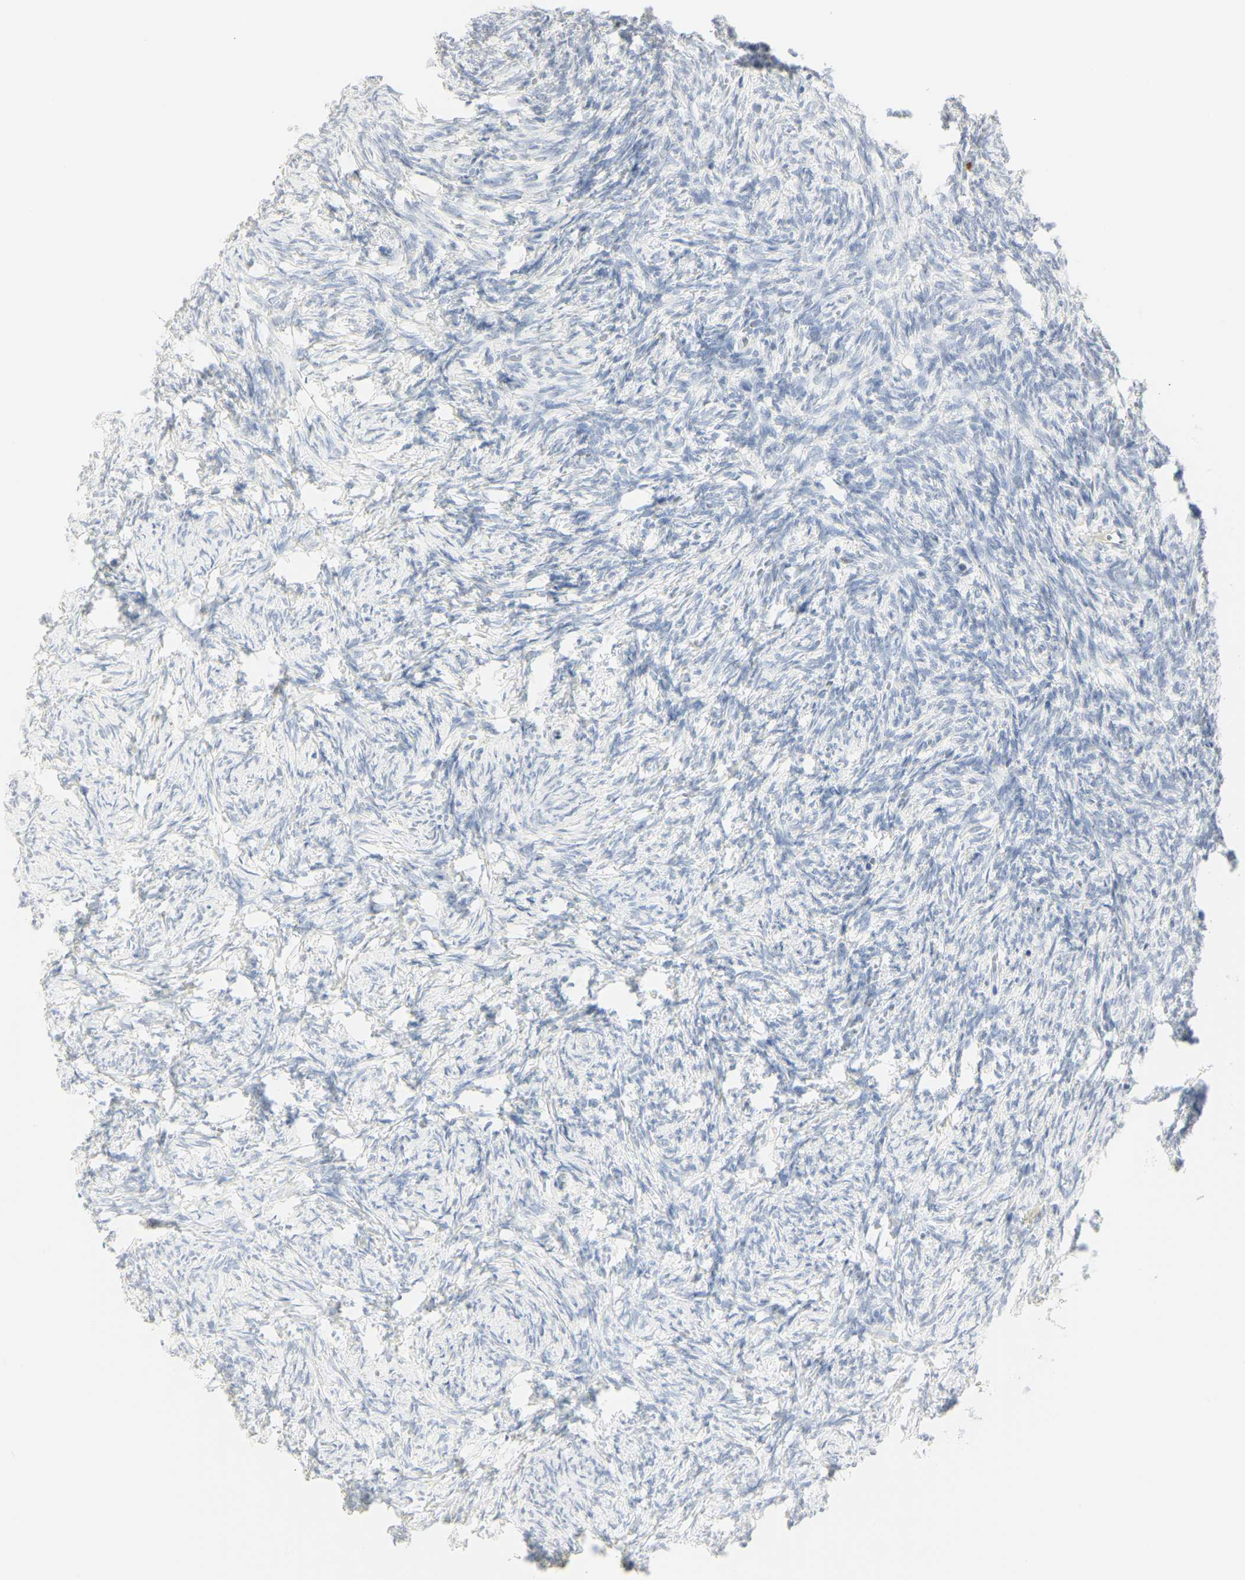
{"staining": {"intensity": "negative", "quantity": "none", "location": "none"}, "tissue": "ovary", "cell_type": "Ovarian stroma cells", "image_type": "normal", "snomed": [{"axis": "morphology", "description": "Normal tissue, NOS"}, {"axis": "topography", "description": "Ovary"}], "caption": "Immunohistochemistry (IHC) histopathology image of normal ovary: human ovary stained with DAB (3,3'-diaminobenzidine) reveals no significant protein expression in ovarian stroma cells.", "gene": "MPO", "patient": {"sex": "female", "age": 60}}